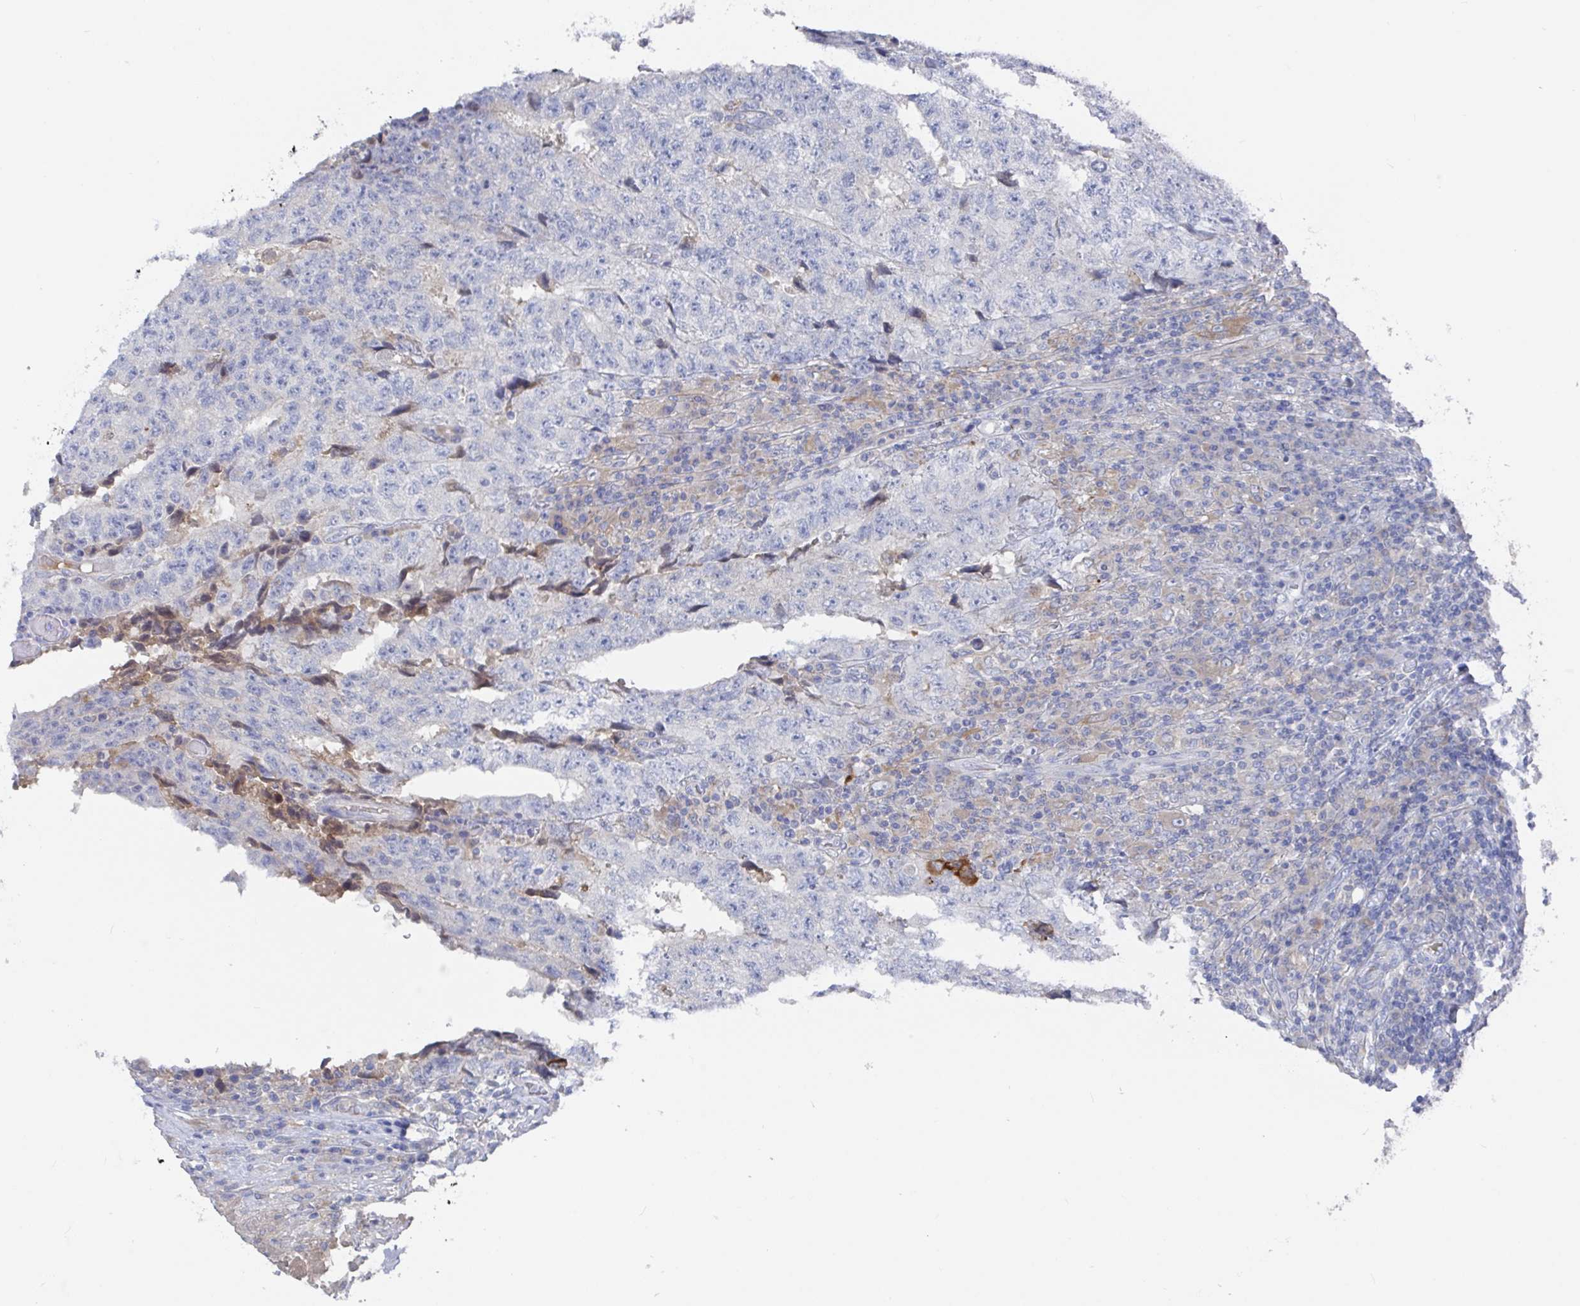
{"staining": {"intensity": "negative", "quantity": "none", "location": "none"}, "tissue": "testis cancer", "cell_type": "Tumor cells", "image_type": "cancer", "snomed": [{"axis": "morphology", "description": "Necrosis, NOS"}, {"axis": "morphology", "description": "Carcinoma, Embryonal, NOS"}, {"axis": "topography", "description": "Testis"}], "caption": "An immunohistochemistry photomicrograph of testis cancer (embryonal carcinoma) is shown. There is no staining in tumor cells of testis cancer (embryonal carcinoma).", "gene": "GPR148", "patient": {"sex": "male", "age": 19}}